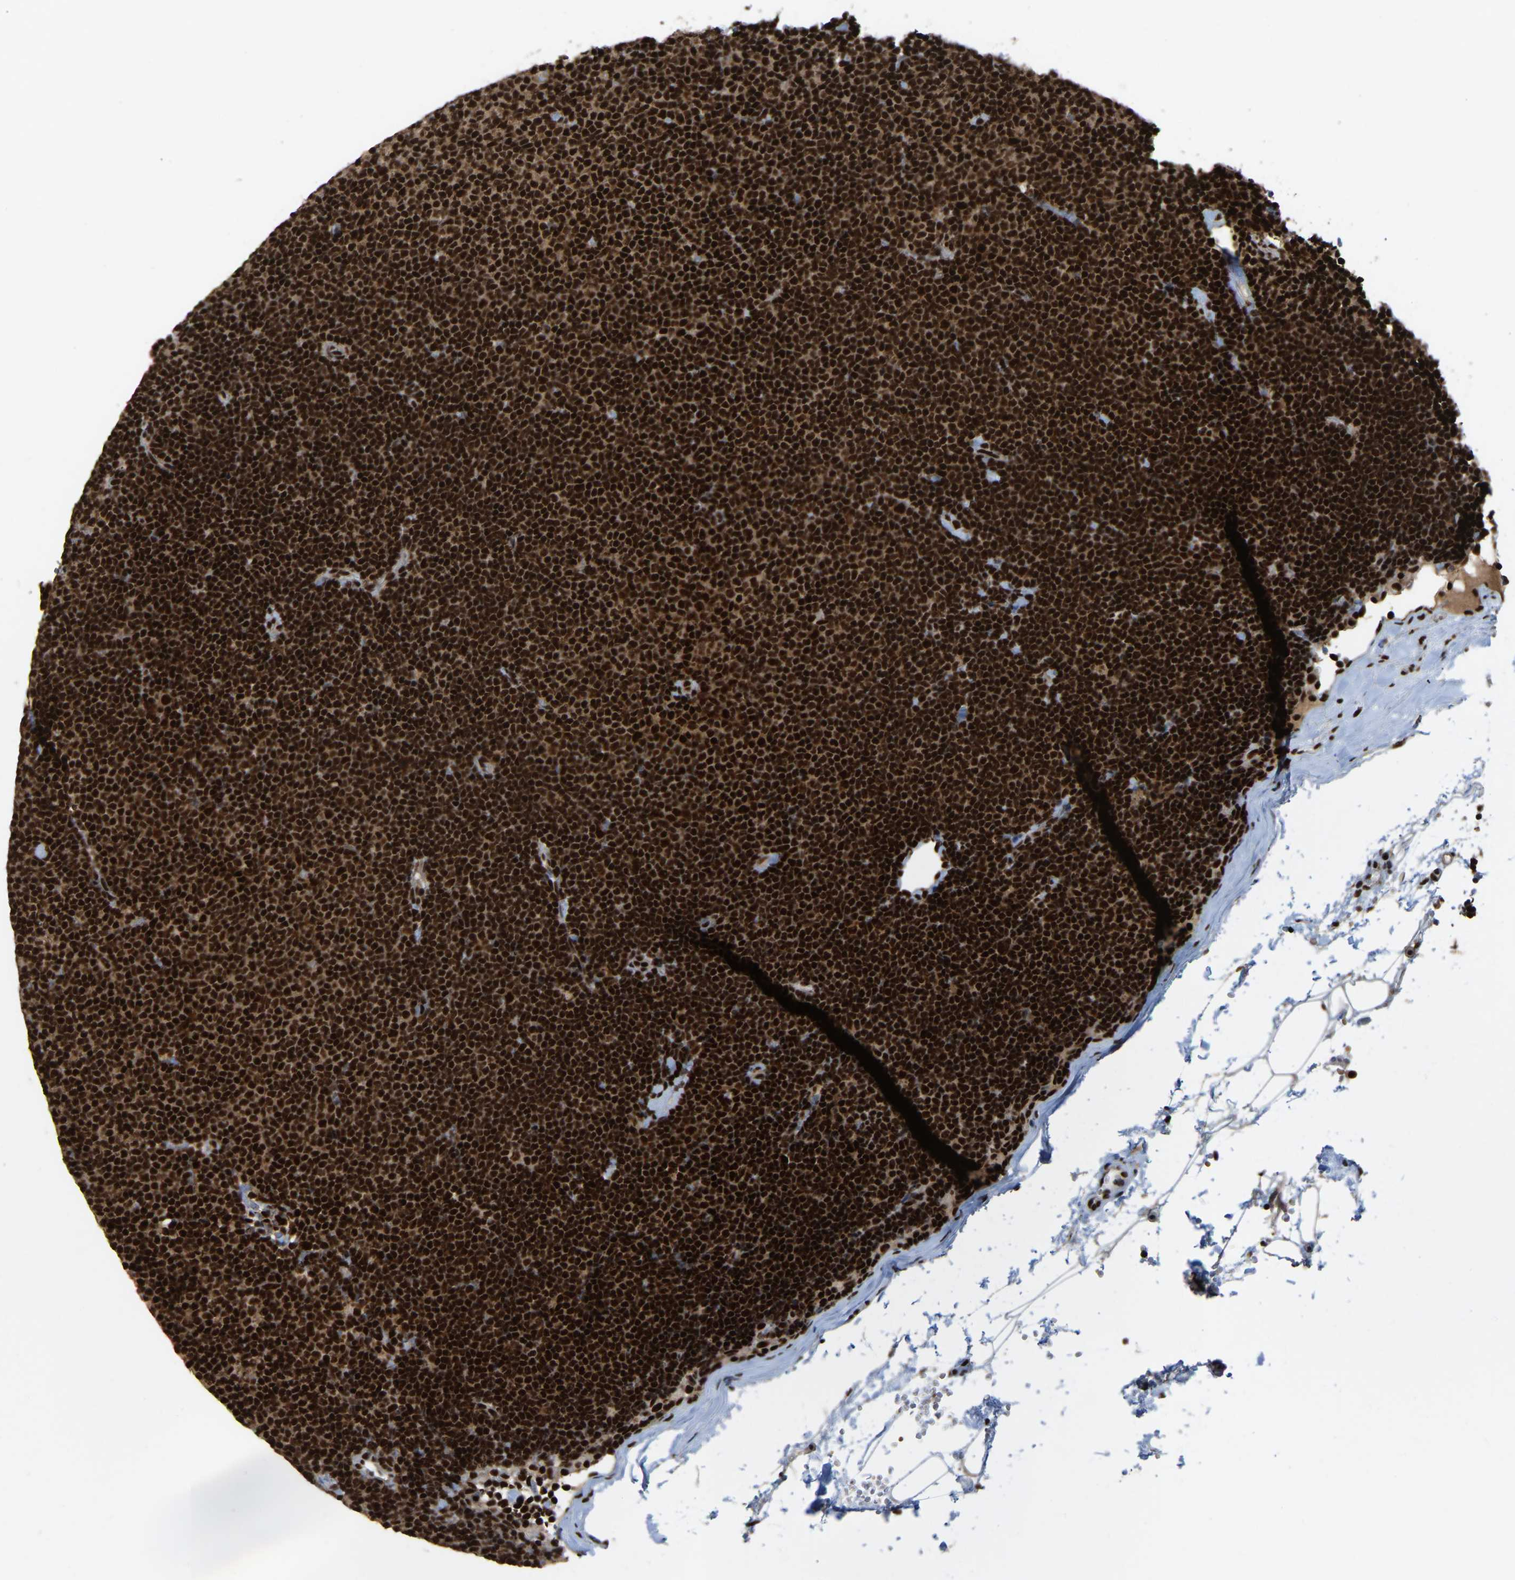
{"staining": {"intensity": "strong", "quantity": ">75%", "location": "nuclear"}, "tissue": "lymphoma", "cell_type": "Tumor cells", "image_type": "cancer", "snomed": [{"axis": "morphology", "description": "Malignant lymphoma, non-Hodgkin's type, Low grade"}, {"axis": "topography", "description": "Lymph node"}], "caption": "Immunohistochemical staining of human low-grade malignant lymphoma, non-Hodgkin's type shows high levels of strong nuclear protein expression in approximately >75% of tumor cells.", "gene": "TBL1XR1", "patient": {"sex": "female", "age": 53}}